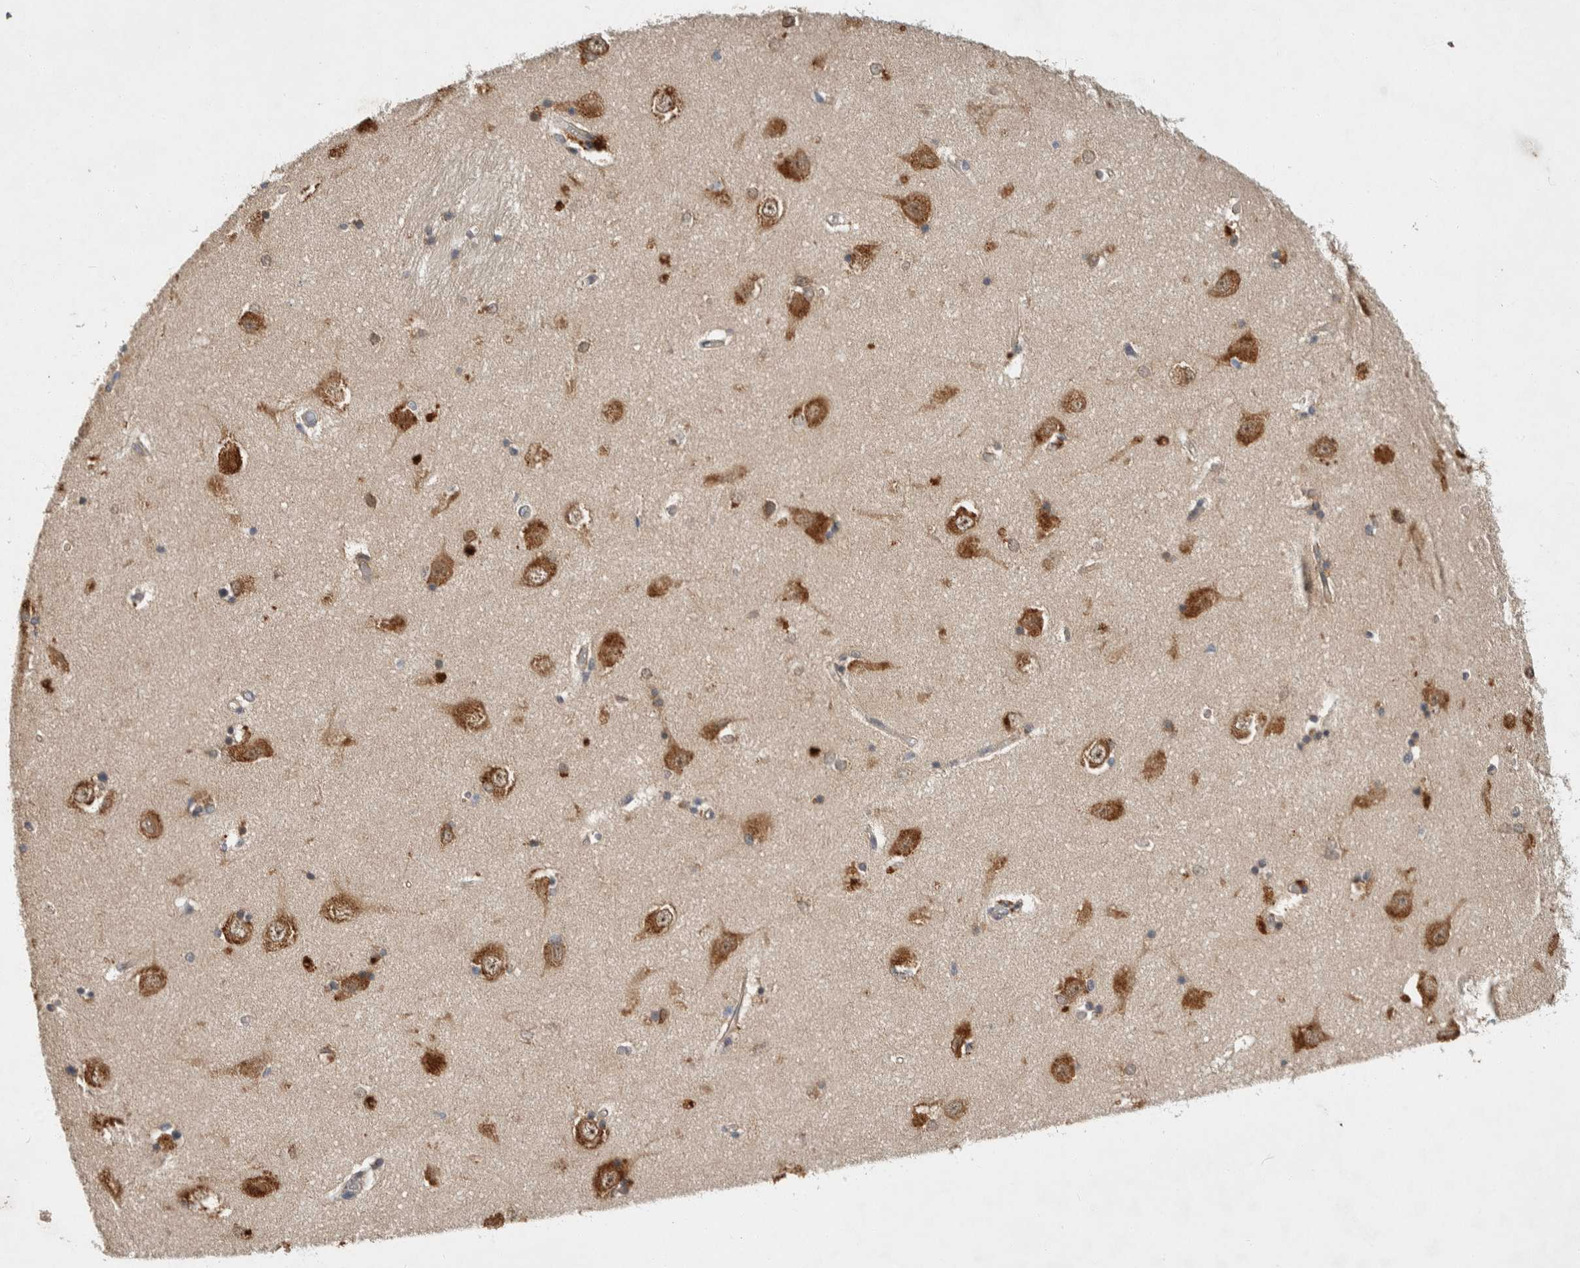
{"staining": {"intensity": "moderate", "quantity": "25%-75%", "location": "cytoplasmic/membranous"}, "tissue": "hippocampus", "cell_type": "Glial cells", "image_type": "normal", "snomed": [{"axis": "morphology", "description": "Normal tissue, NOS"}, {"axis": "topography", "description": "Hippocampus"}], "caption": "High-magnification brightfield microscopy of unremarkable hippocampus stained with DAB (brown) and counterstained with hematoxylin (blue). glial cells exhibit moderate cytoplasmic/membranous expression is appreciated in about25%-75% of cells.", "gene": "PXK", "patient": {"sex": "male", "age": 45}}